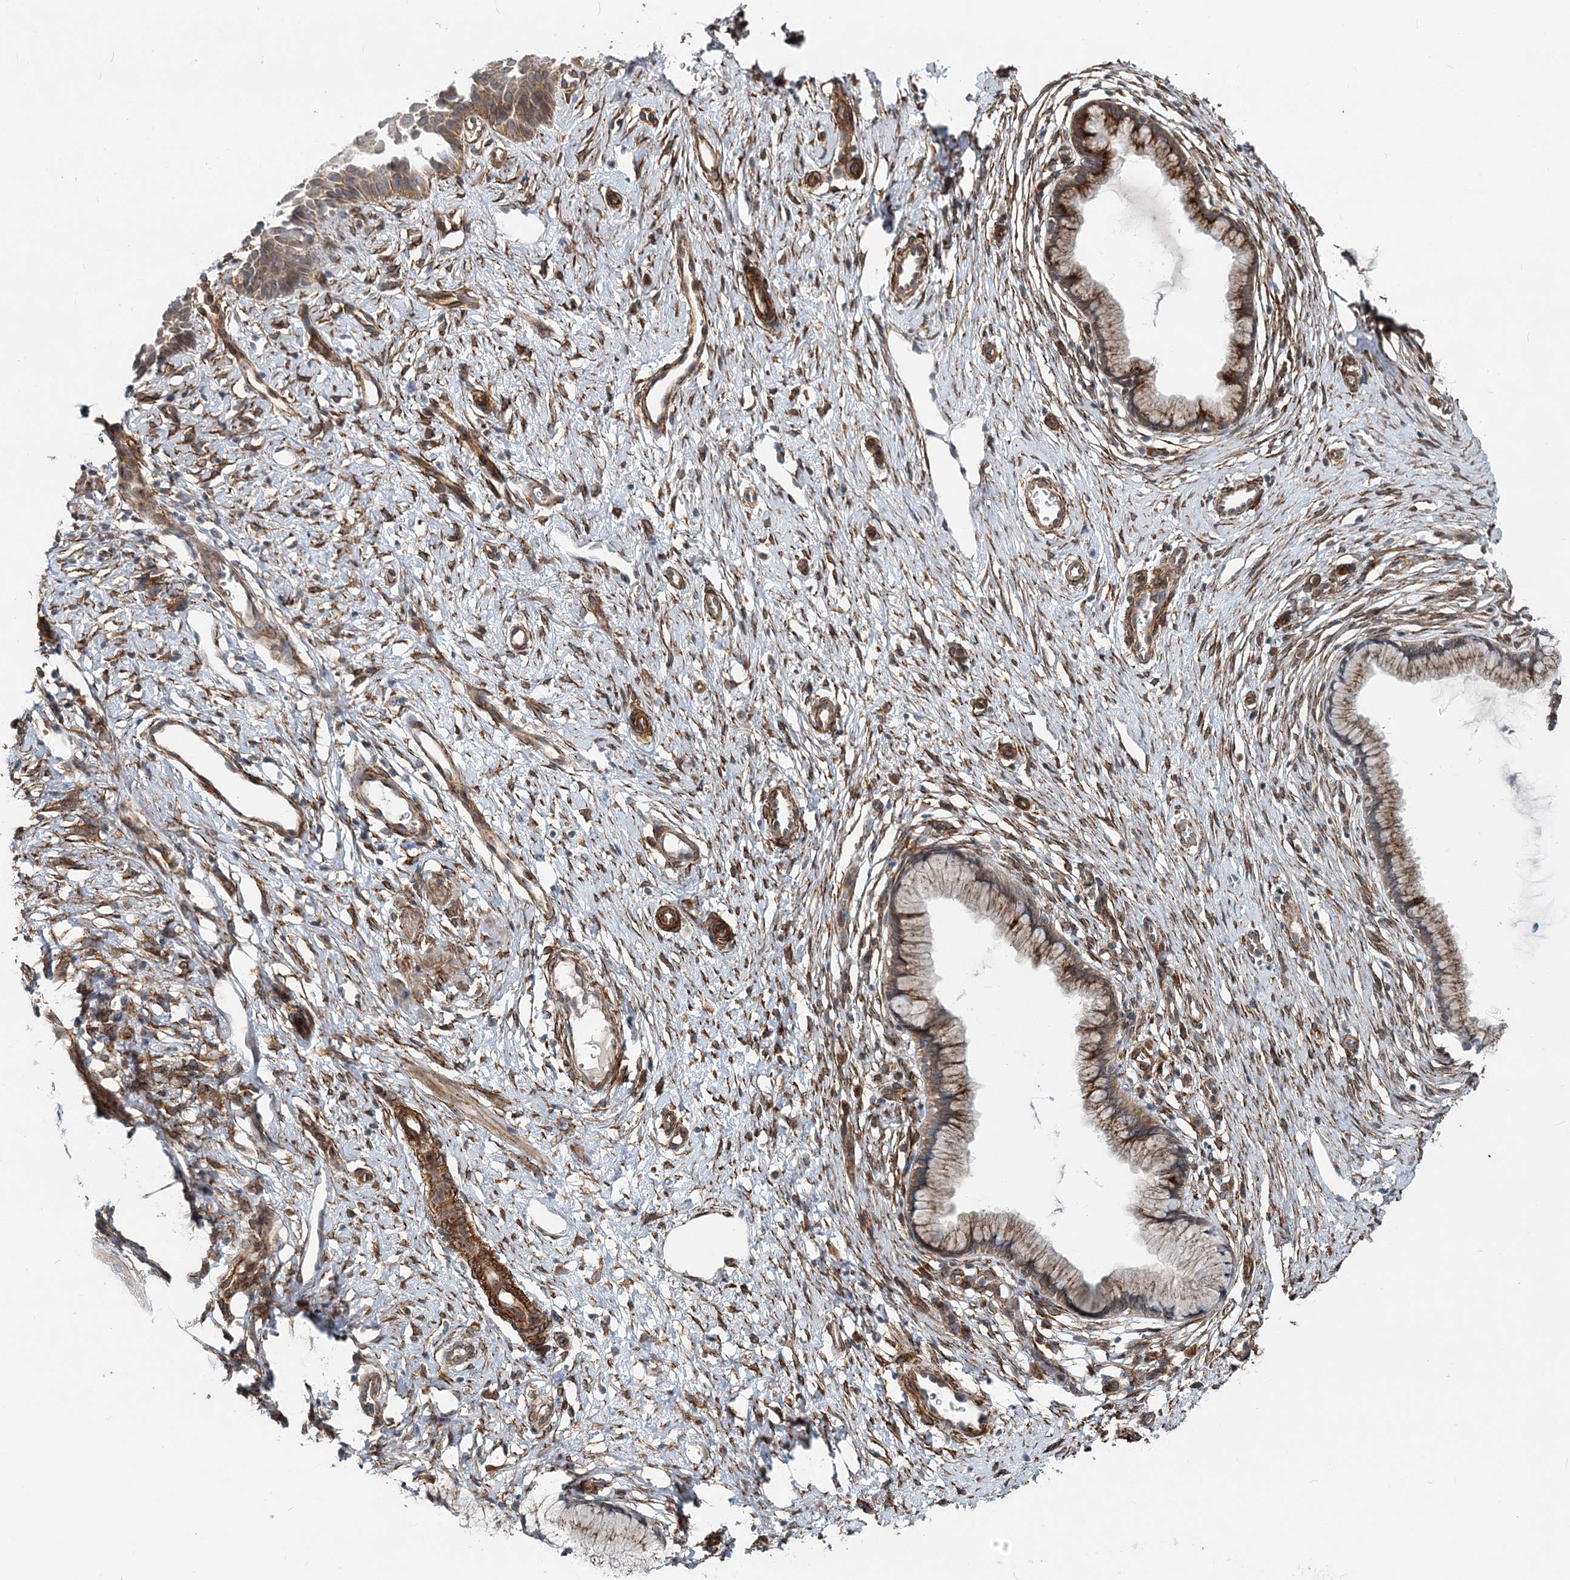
{"staining": {"intensity": "moderate", "quantity": "25%-75%", "location": "cytoplasmic/membranous"}, "tissue": "cervix", "cell_type": "Glandular cells", "image_type": "normal", "snomed": [{"axis": "morphology", "description": "Normal tissue, NOS"}, {"axis": "topography", "description": "Cervix"}], "caption": "Human cervix stained for a protein (brown) exhibits moderate cytoplasmic/membranous positive expression in approximately 25%-75% of glandular cells.", "gene": "NBAS", "patient": {"sex": "female", "age": 36}}